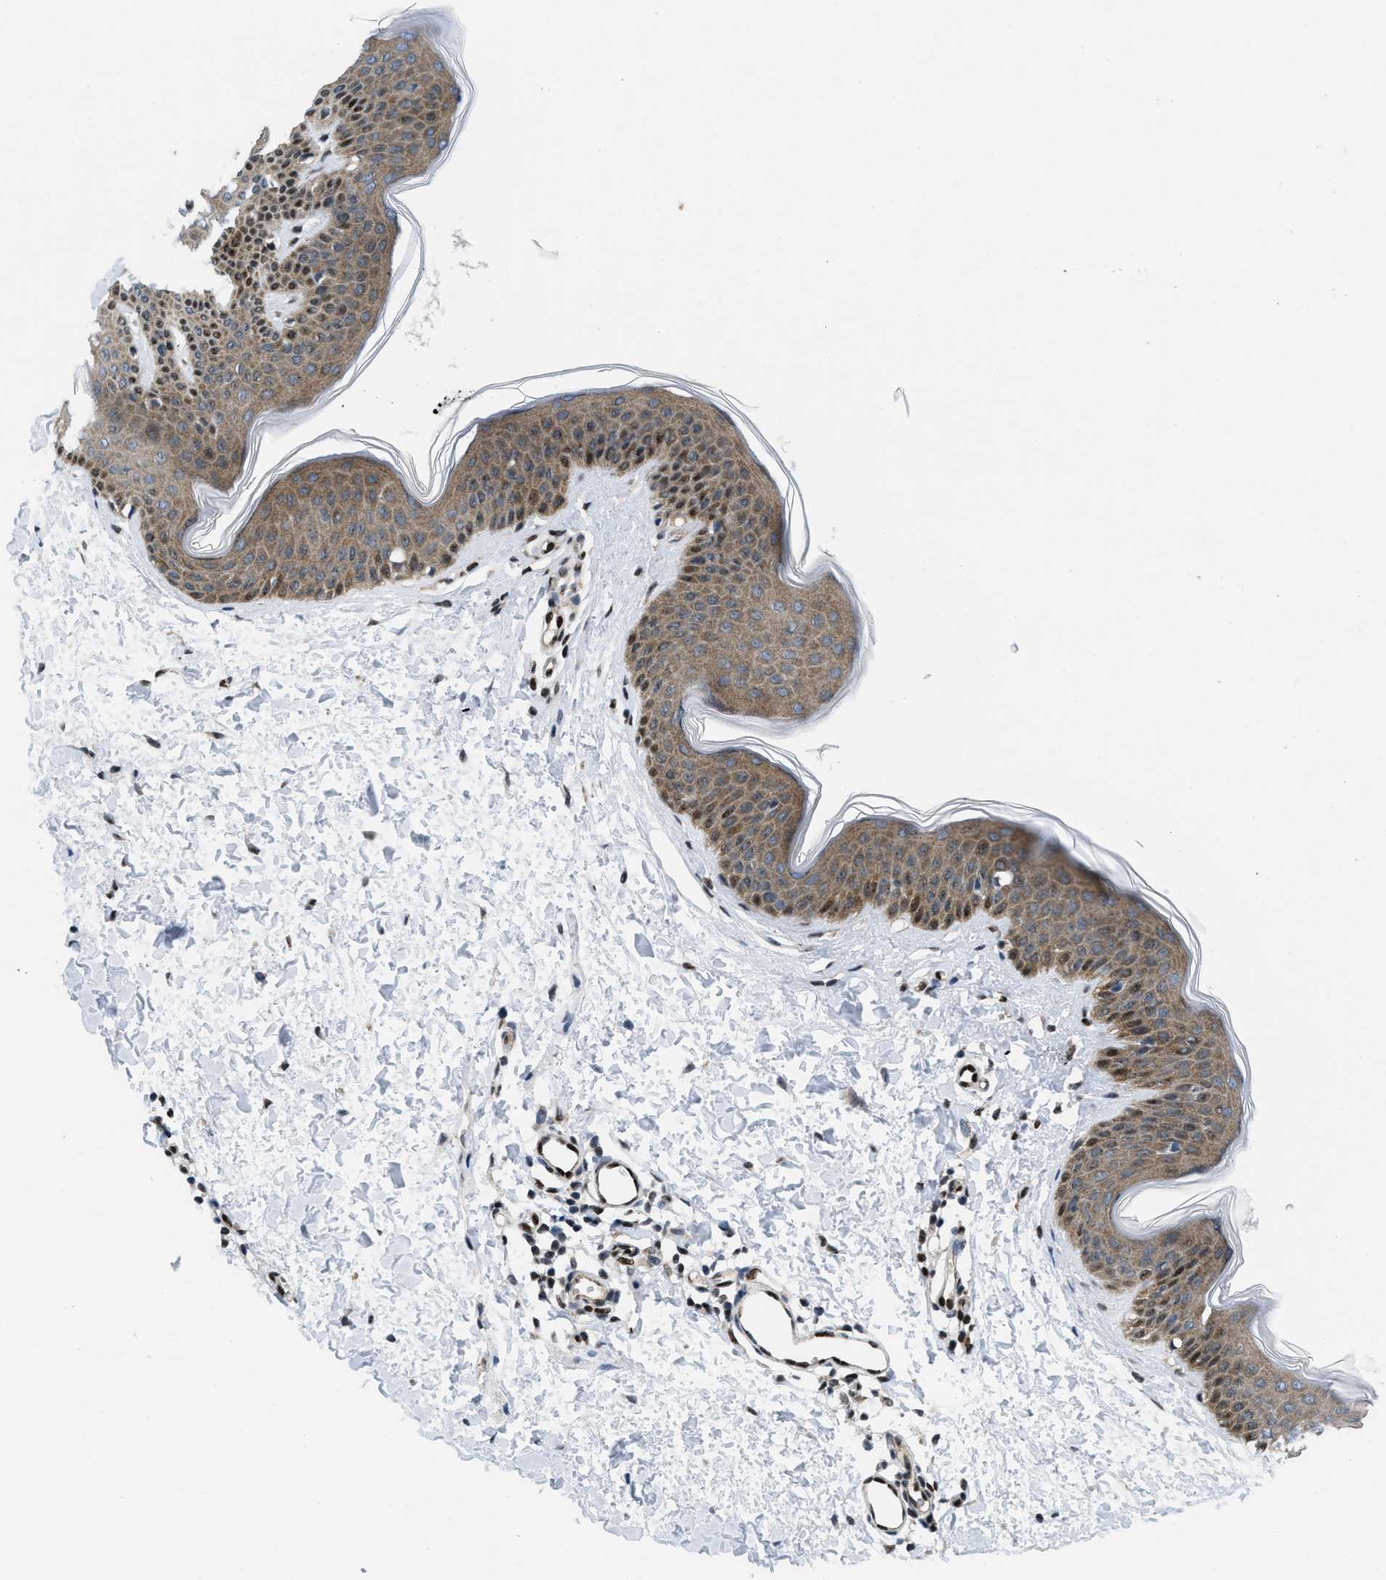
{"staining": {"intensity": "strong", "quantity": ">75%", "location": "cytoplasmic/membranous"}, "tissue": "skin", "cell_type": "Fibroblasts", "image_type": "normal", "snomed": [{"axis": "morphology", "description": "Normal tissue, NOS"}, {"axis": "topography", "description": "Skin"}], "caption": "Immunohistochemical staining of benign human skin shows >75% levels of strong cytoplasmic/membranous protein expression in about >75% of fibroblasts.", "gene": "PPP2CB", "patient": {"sex": "female", "age": 17}}